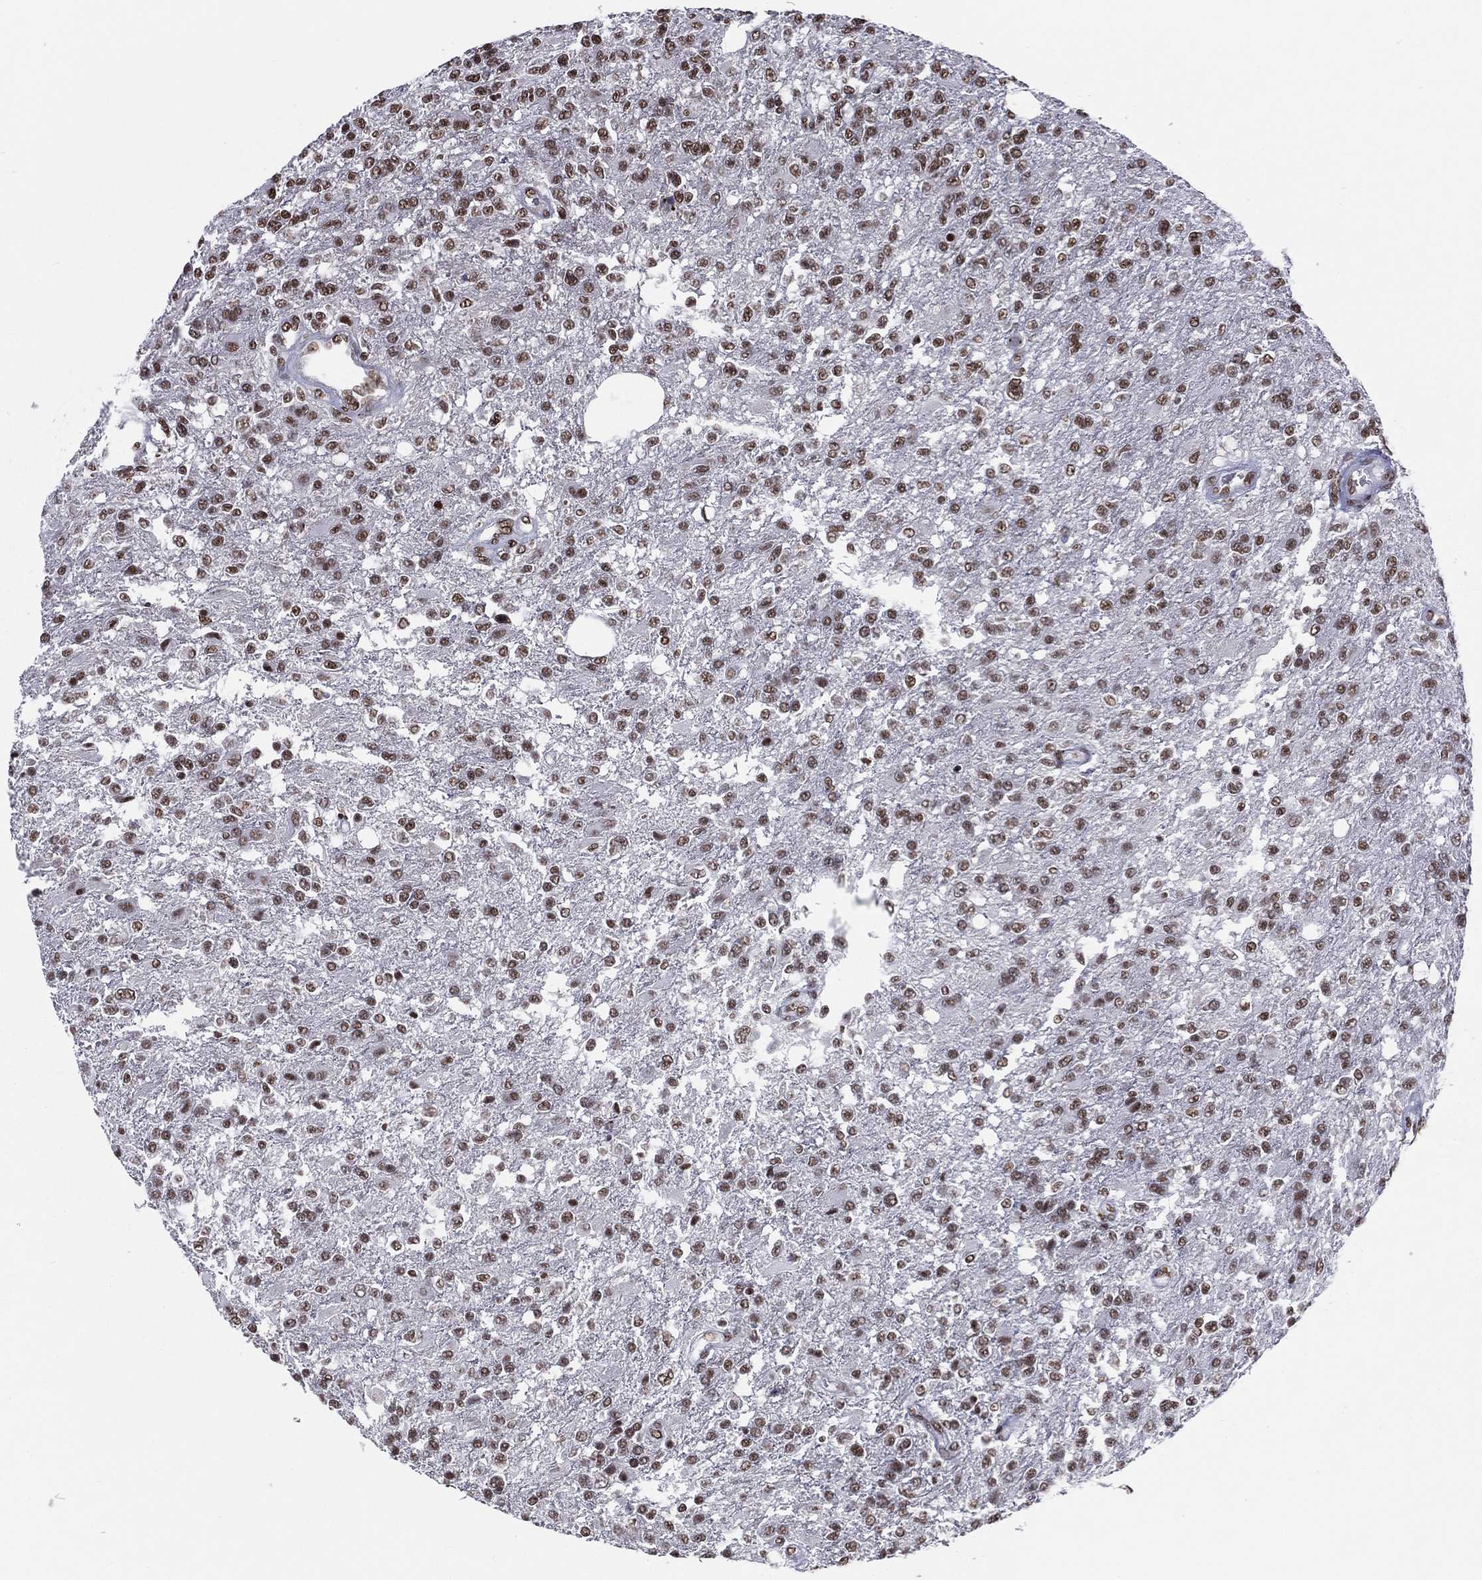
{"staining": {"intensity": "strong", "quantity": ">75%", "location": "nuclear"}, "tissue": "glioma", "cell_type": "Tumor cells", "image_type": "cancer", "snomed": [{"axis": "morphology", "description": "Glioma, malignant, High grade"}, {"axis": "topography", "description": "Brain"}], "caption": "Human glioma stained for a protein (brown) shows strong nuclear positive expression in about >75% of tumor cells.", "gene": "ZNF7", "patient": {"sex": "male", "age": 56}}